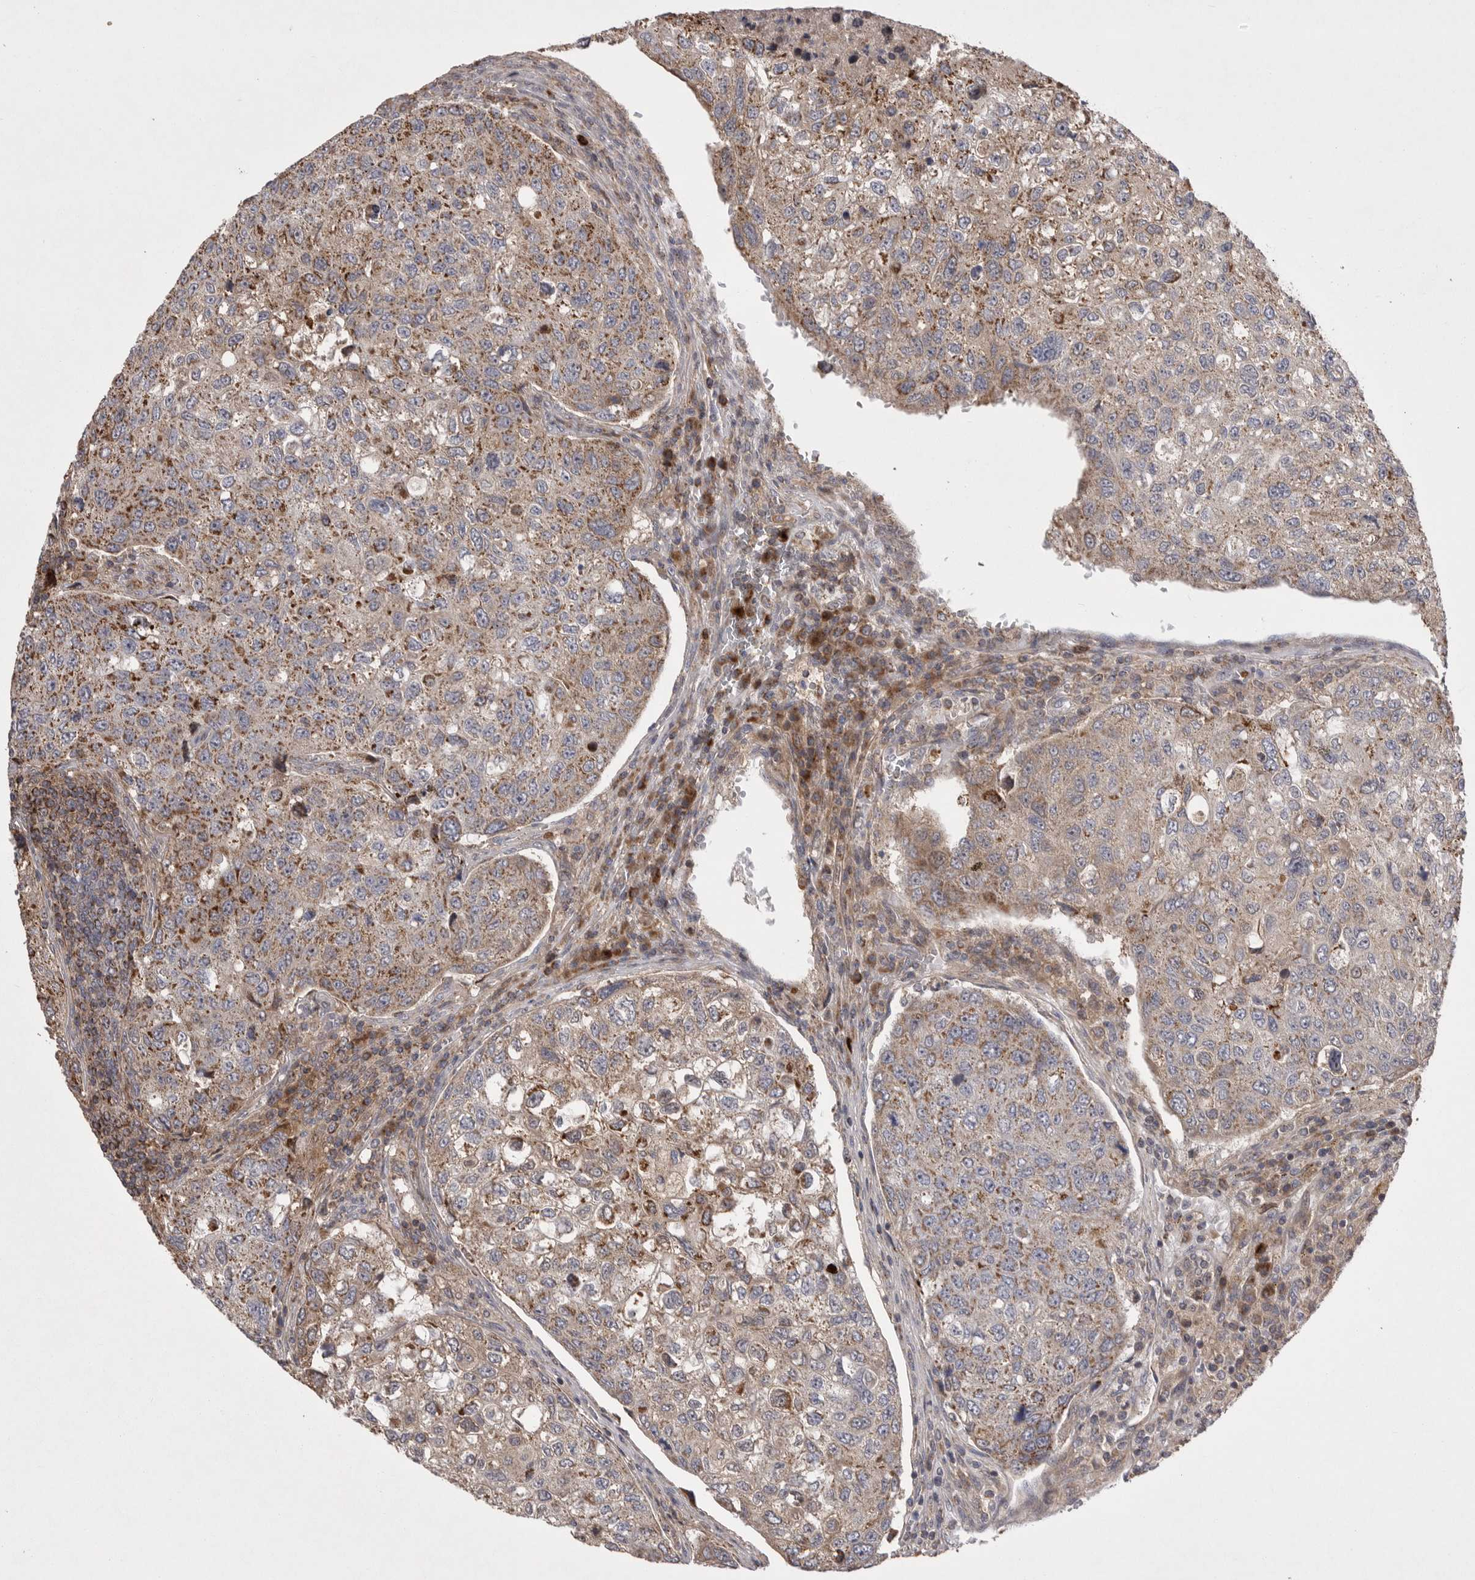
{"staining": {"intensity": "moderate", "quantity": ">75%", "location": "cytoplasmic/membranous"}, "tissue": "urothelial cancer", "cell_type": "Tumor cells", "image_type": "cancer", "snomed": [{"axis": "morphology", "description": "Urothelial carcinoma, High grade"}, {"axis": "topography", "description": "Lymph node"}, {"axis": "topography", "description": "Urinary bladder"}], "caption": "Immunohistochemistry (DAB (3,3'-diaminobenzidine)) staining of human high-grade urothelial carcinoma exhibits moderate cytoplasmic/membranous protein expression in about >75% of tumor cells.", "gene": "KYAT3", "patient": {"sex": "male", "age": 51}}